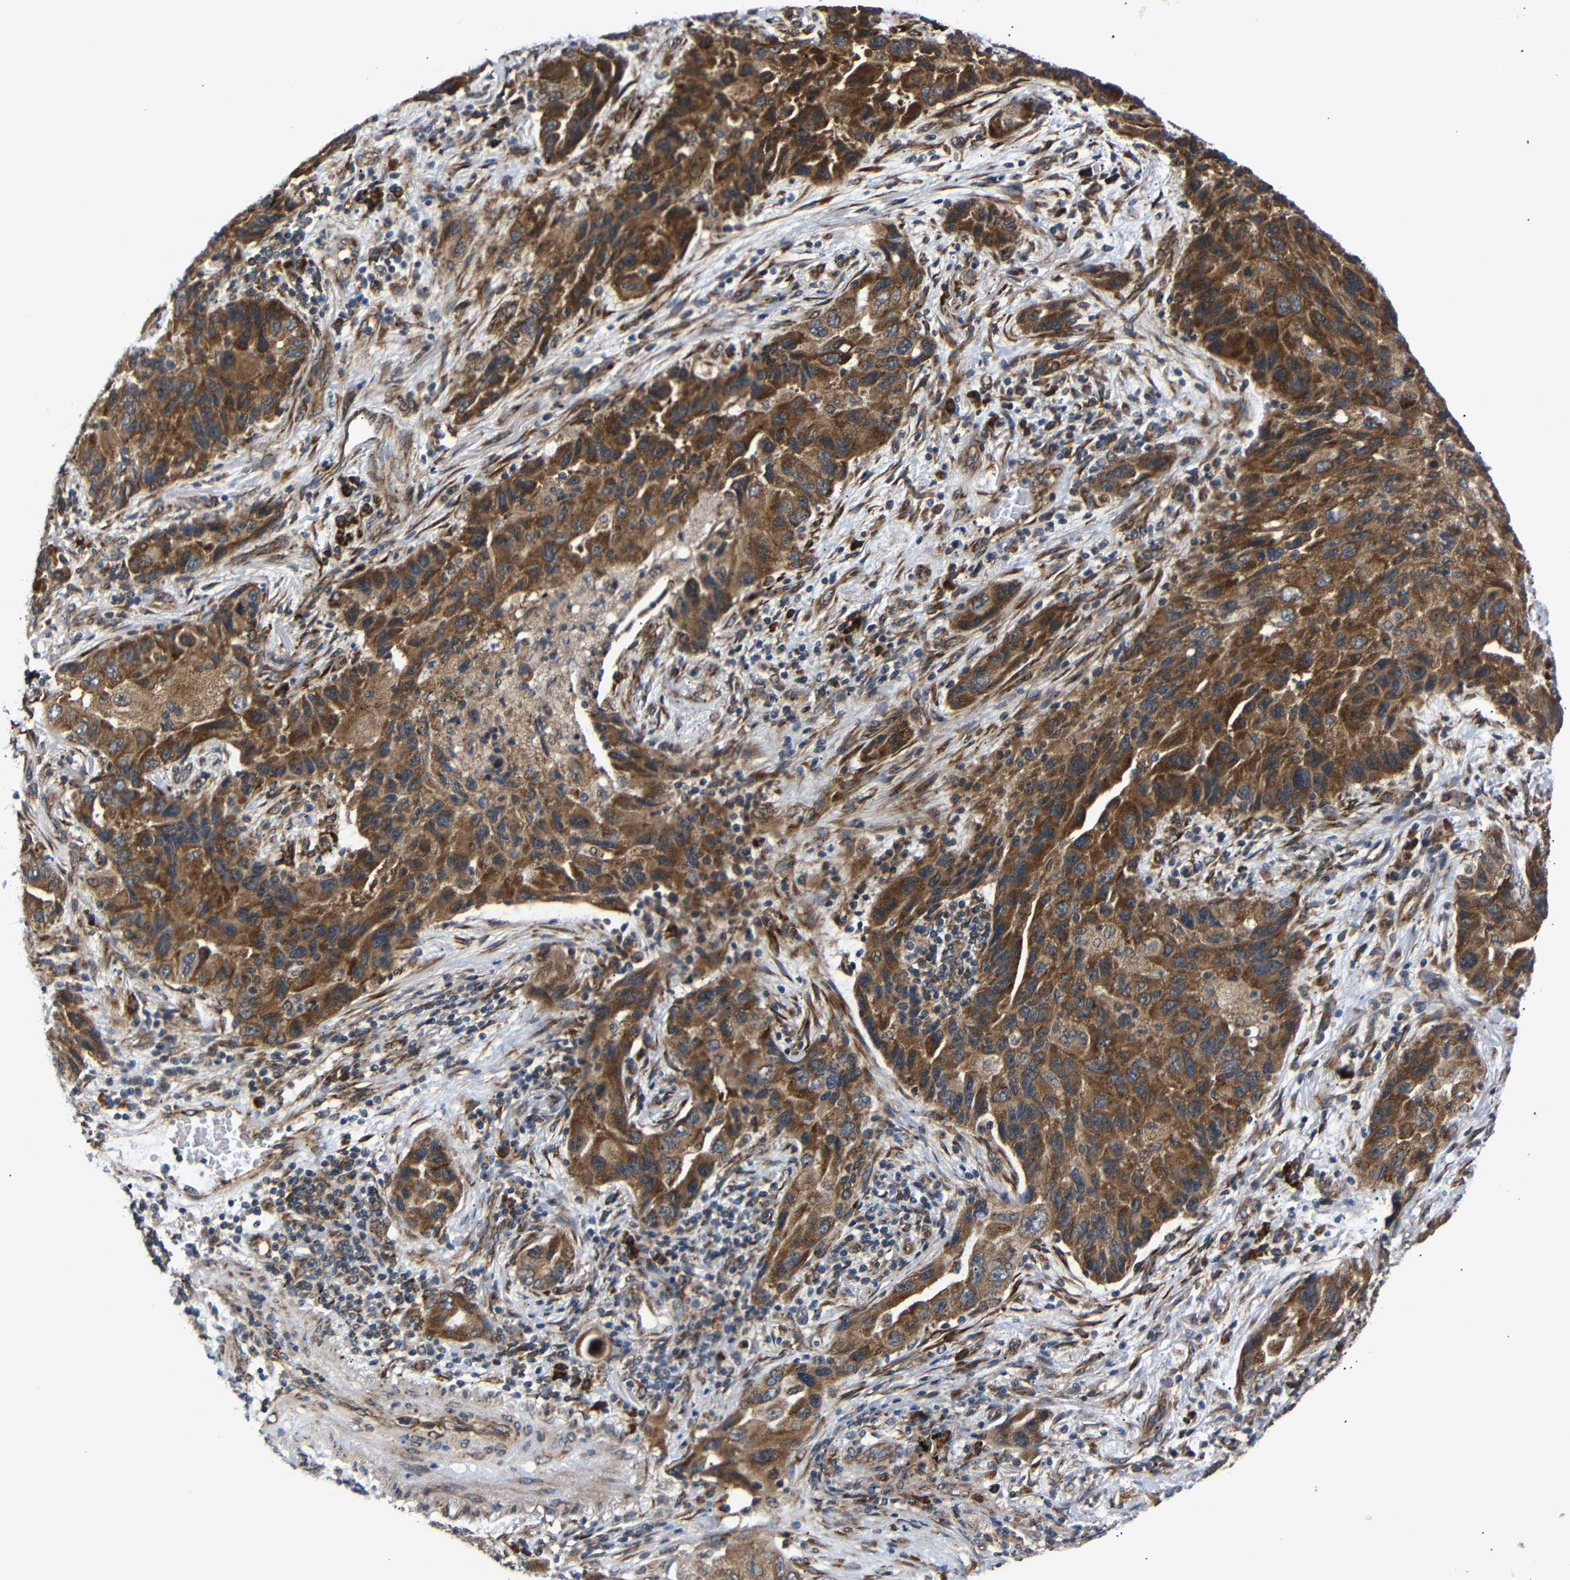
{"staining": {"intensity": "strong", "quantity": ">75%", "location": "cytoplasmic/membranous"}, "tissue": "lung cancer", "cell_type": "Tumor cells", "image_type": "cancer", "snomed": [{"axis": "morphology", "description": "Adenocarcinoma, NOS"}, {"axis": "topography", "description": "Lung"}], "caption": "Adenocarcinoma (lung) was stained to show a protein in brown. There is high levels of strong cytoplasmic/membranous staining in about >75% of tumor cells. The staining was performed using DAB (3,3'-diaminobenzidine), with brown indicating positive protein expression. Nuclei are stained blue with hematoxylin.", "gene": "KANK4", "patient": {"sex": "female", "age": 65}}